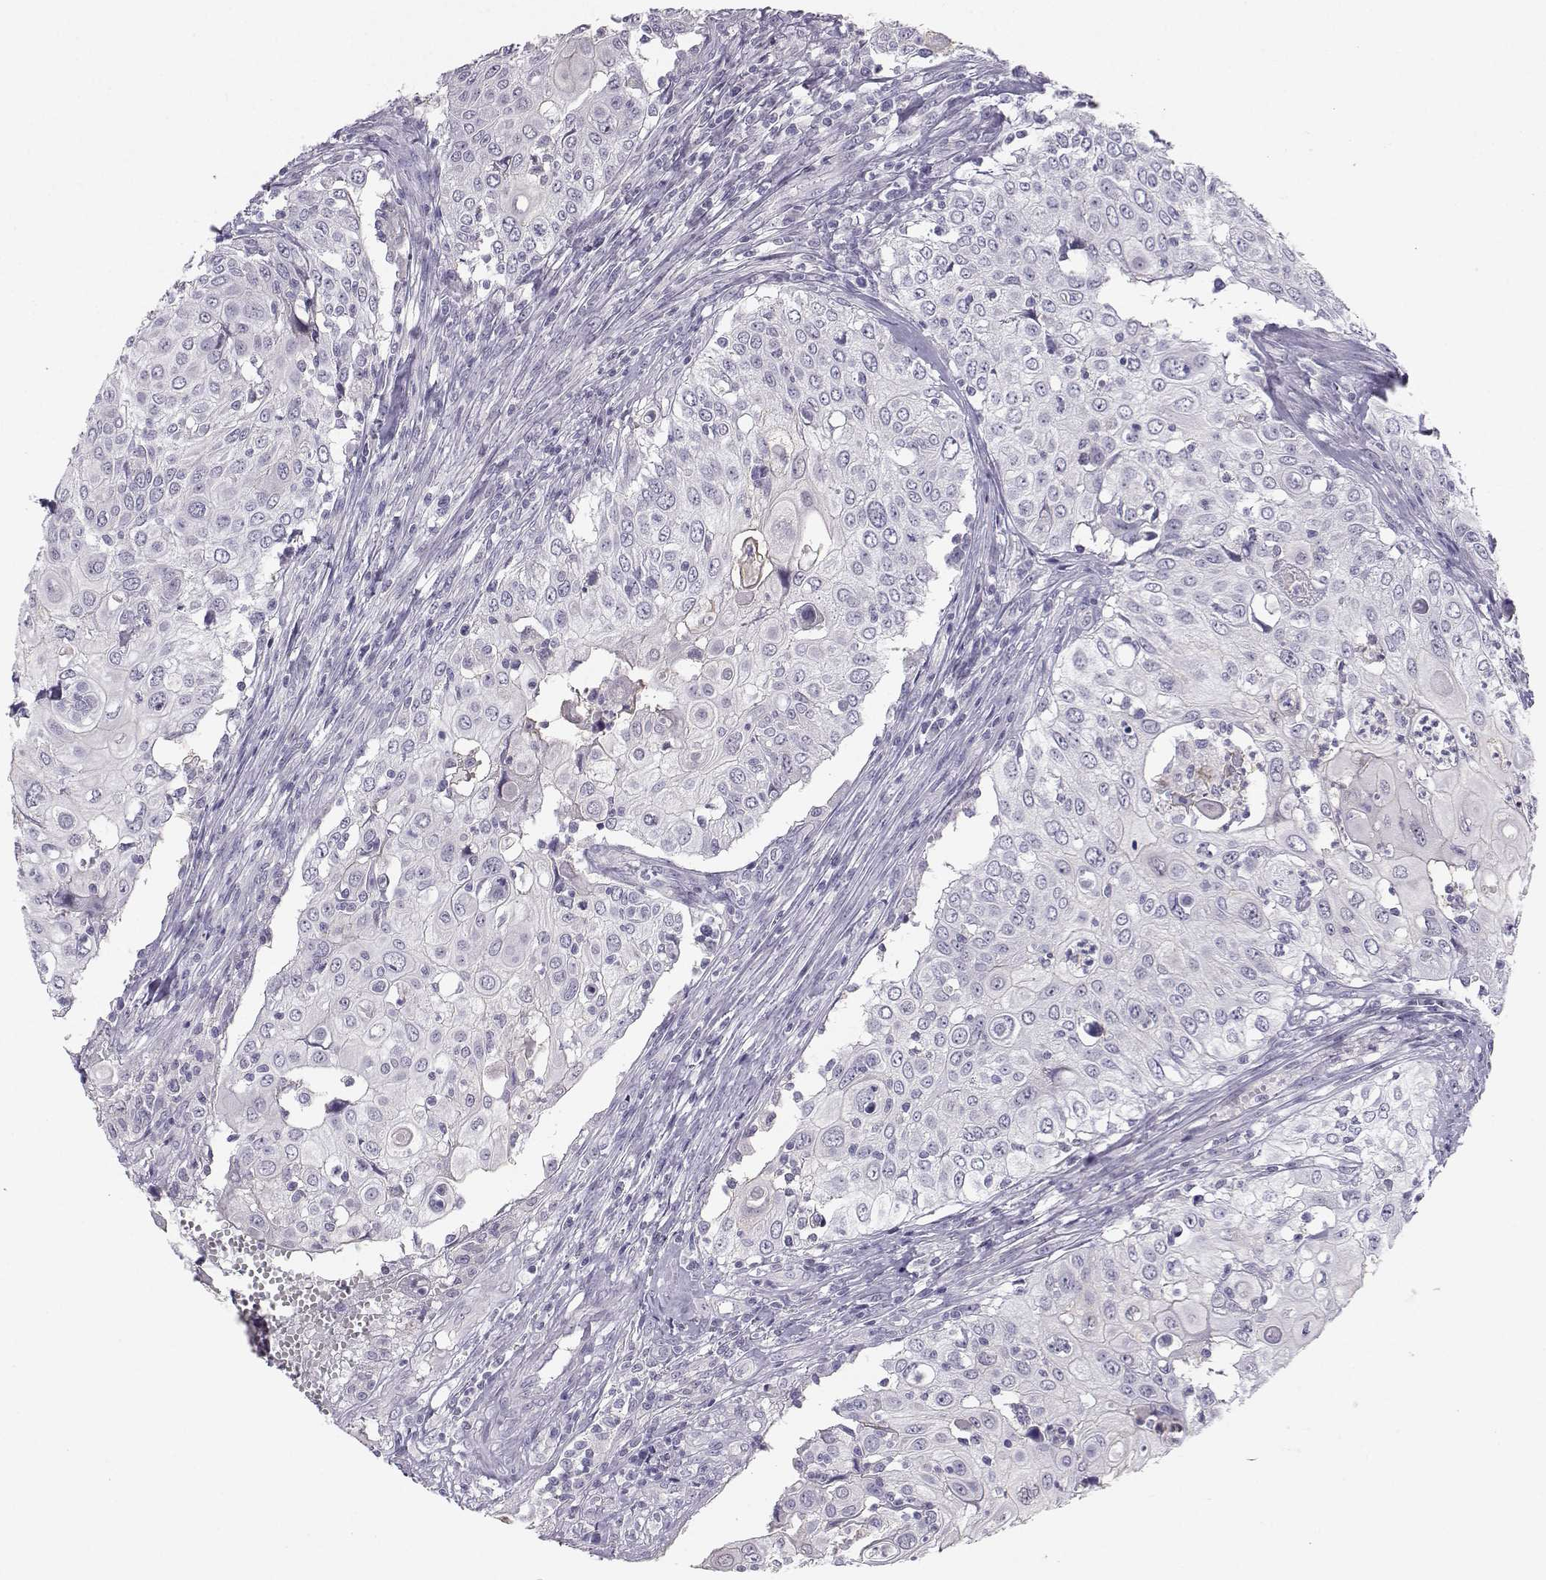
{"staining": {"intensity": "negative", "quantity": "none", "location": "none"}, "tissue": "urothelial cancer", "cell_type": "Tumor cells", "image_type": "cancer", "snomed": [{"axis": "morphology", "description": "Urothelial carcinoma, High grade"}, {"axis": "topography", "description": "Urinary bladder"}], "caption": "The image displays no significant positivity in tumor cells of high-grade urothelial carcinoma. The staining was performed using DAB (3,3'-diaminobenzidine) to visualize the protein expression in brown, while the nuclei were stained in blue with hematoxylin (Magnification: 20x).", "gene": "MROH7", "patient": {"sex": "female", "age": 79}}